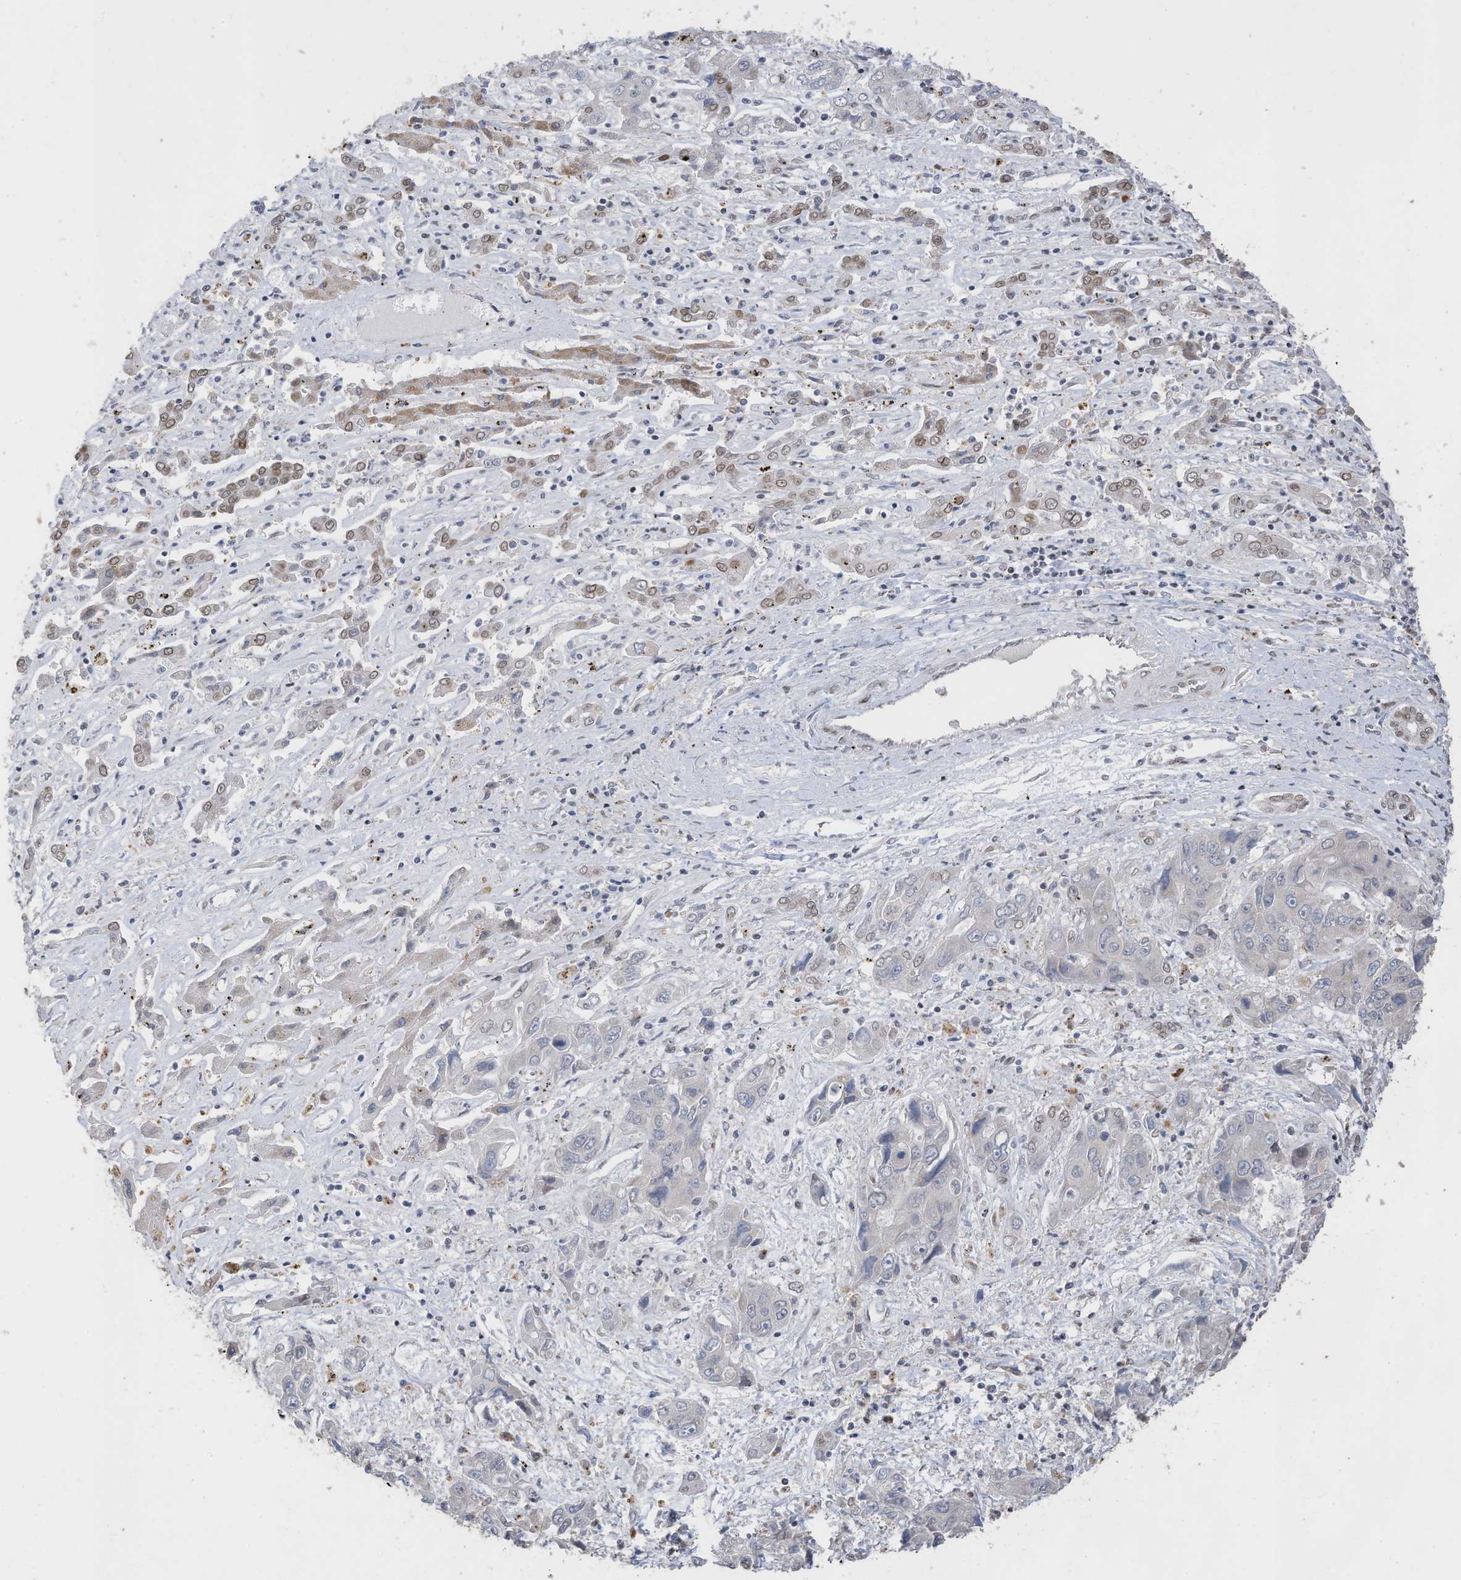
{"staining": {"intensity": "negative", "quantity": "none", "location": "none"}, "tissue": "liver cancer", "cell_type": "Tumor cells", "image_type": "cancer", "snomed": [{"axis": "morphology", "description": "Cholangiocarcinoma"}, {"axis": "topography", "description": "Liver"}], "caption": "High power microscopy histopathology image of an immunohistochemistry (IHC) histopathology image of liver cancer, revealing no significant expression in tumor cells.", "gene": "RABL3", "patient": {"sex": "male", "age": 67}}